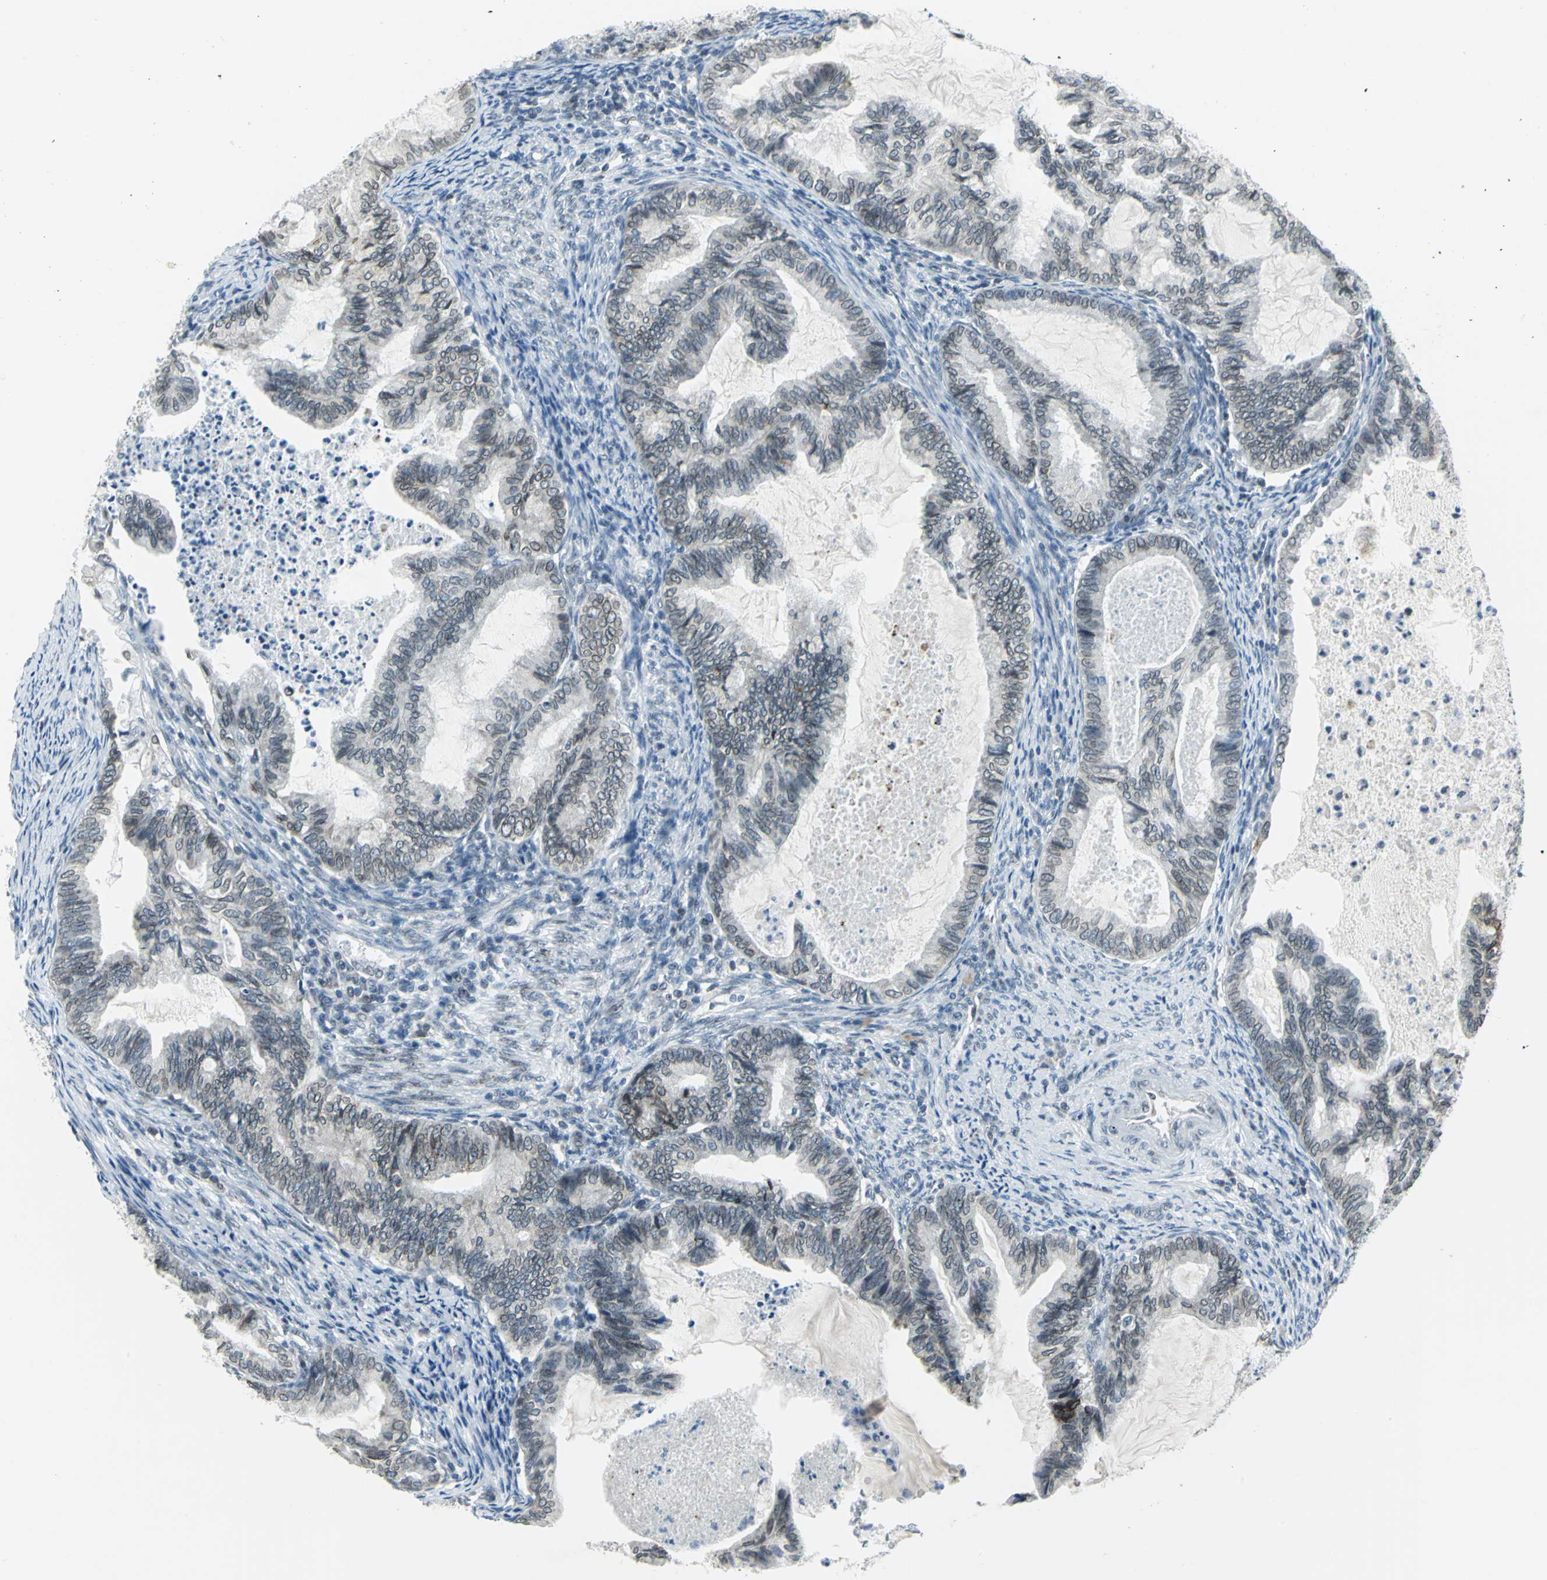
{"staining": {"intensity": "weak", "quantity": ">75%", "location": "cytoplasmic/membranous,nuclear"}, "tissue": "cervical cancer", "cell_type": "Tumor cells", "image_type": "cancer", "snomed": [{"axis": "morphology", "description": "Normal tissue, NOS"}, {"axis": "morphology", "description": "Adenocarcinoma, NOS"}, {"axis": "topography", "description": "Cervix"}, {"axis": "topography", "description": "Endometrium"}], "caption": "Brown immunohistochemical staining in cervical adenocarcinoma shows weak cytoplasmic/membranous and nuclear positivity in about >75% of tumor cells.", "gene": "SNUPN", "patient": {"sex": "female", "age": 86}}